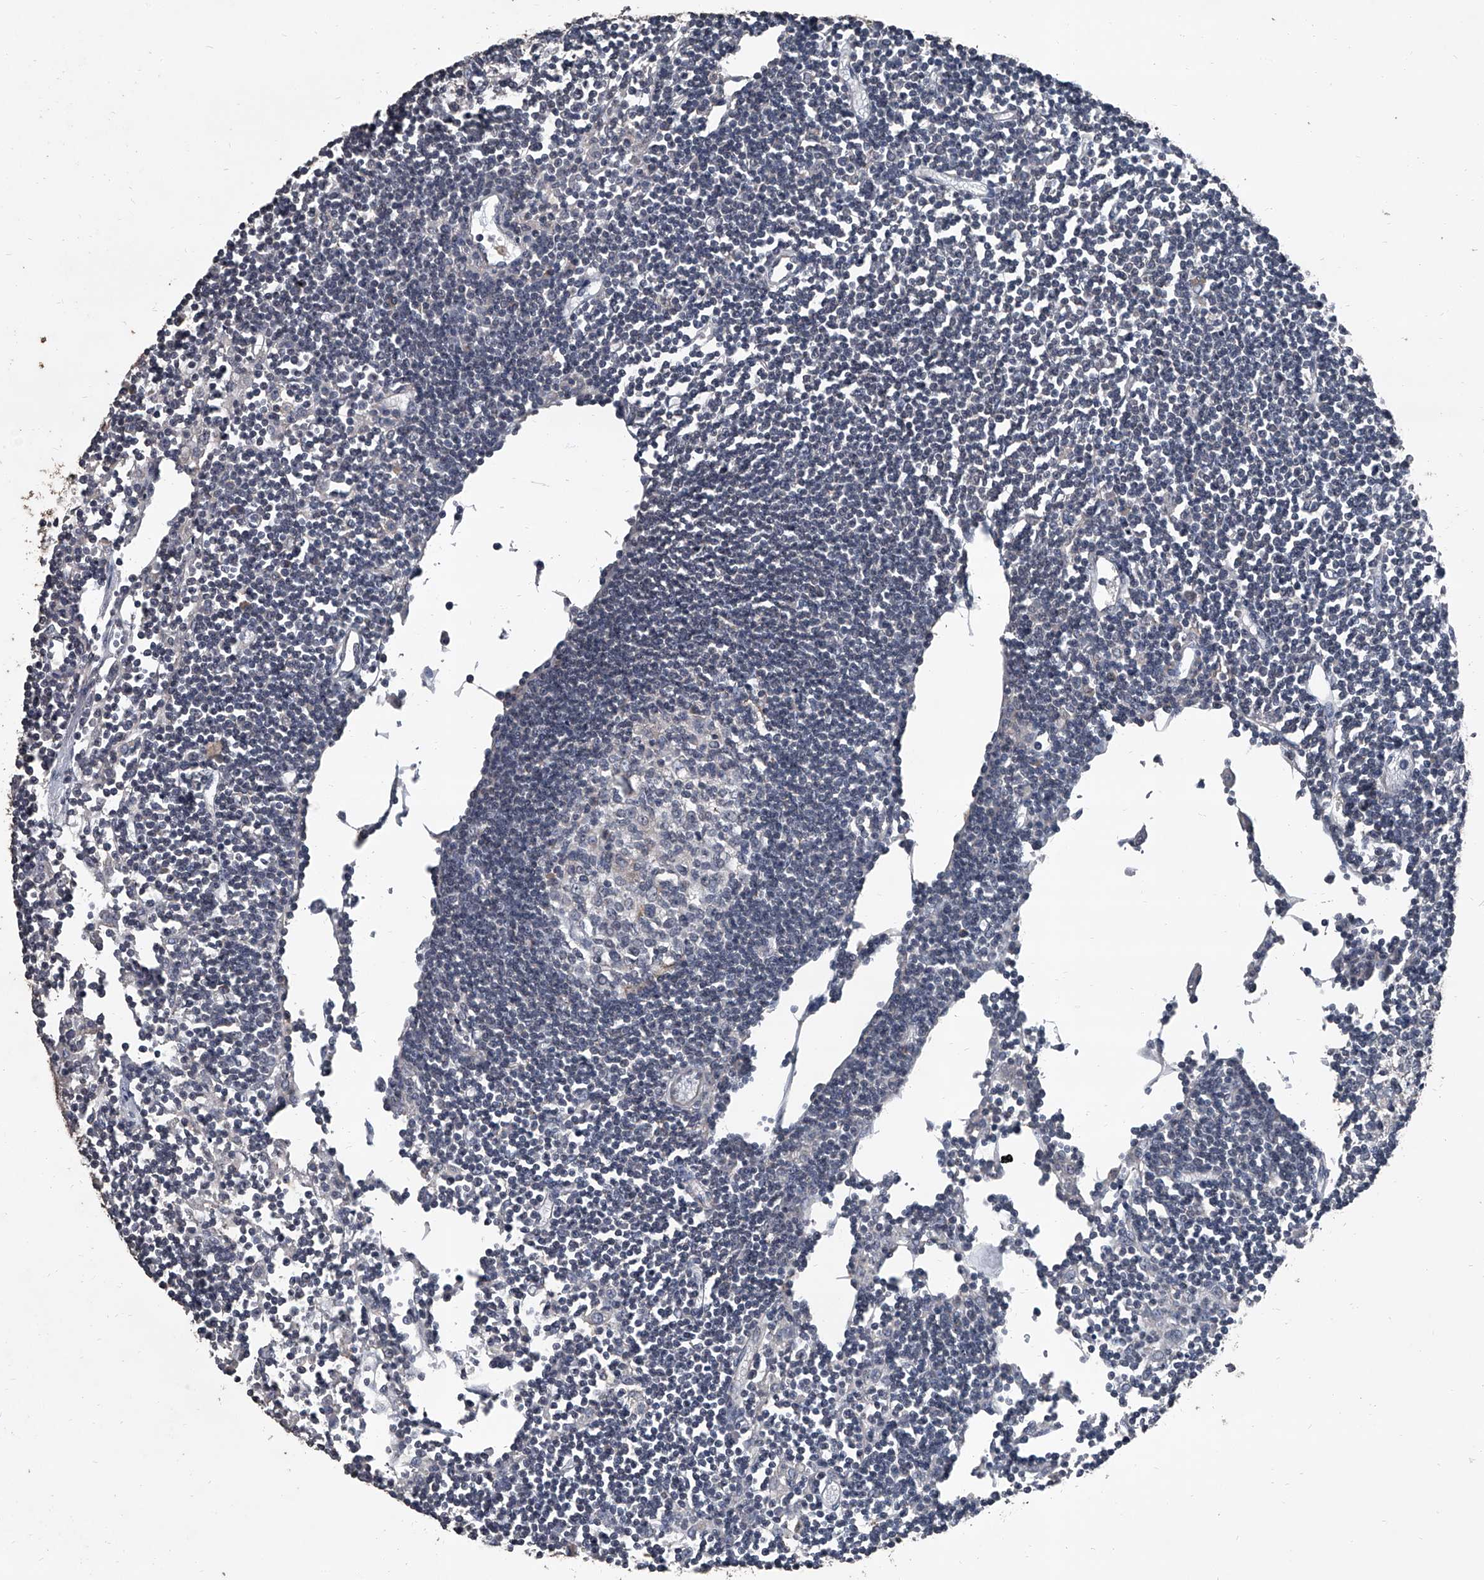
{"staining": {"intensity": "negative", "quantity": "none", "location": "none"}, "tissue": "lymph node", "cell_type": "Germinal center cells", "image_type": "normal", "snomed": [{"axis": "morphology", "description": "Normal tissue, NOS"}, {"axis": "topography", "description": "Lymph node"}], "caption": "The image demonstrates no significant expression in germinal center cells of lymph node. (DAB IHC visualized using brightfield microscopy, high magnification).", "gene": "OARD1", "patient": {"sex": "female", "age": 11}}